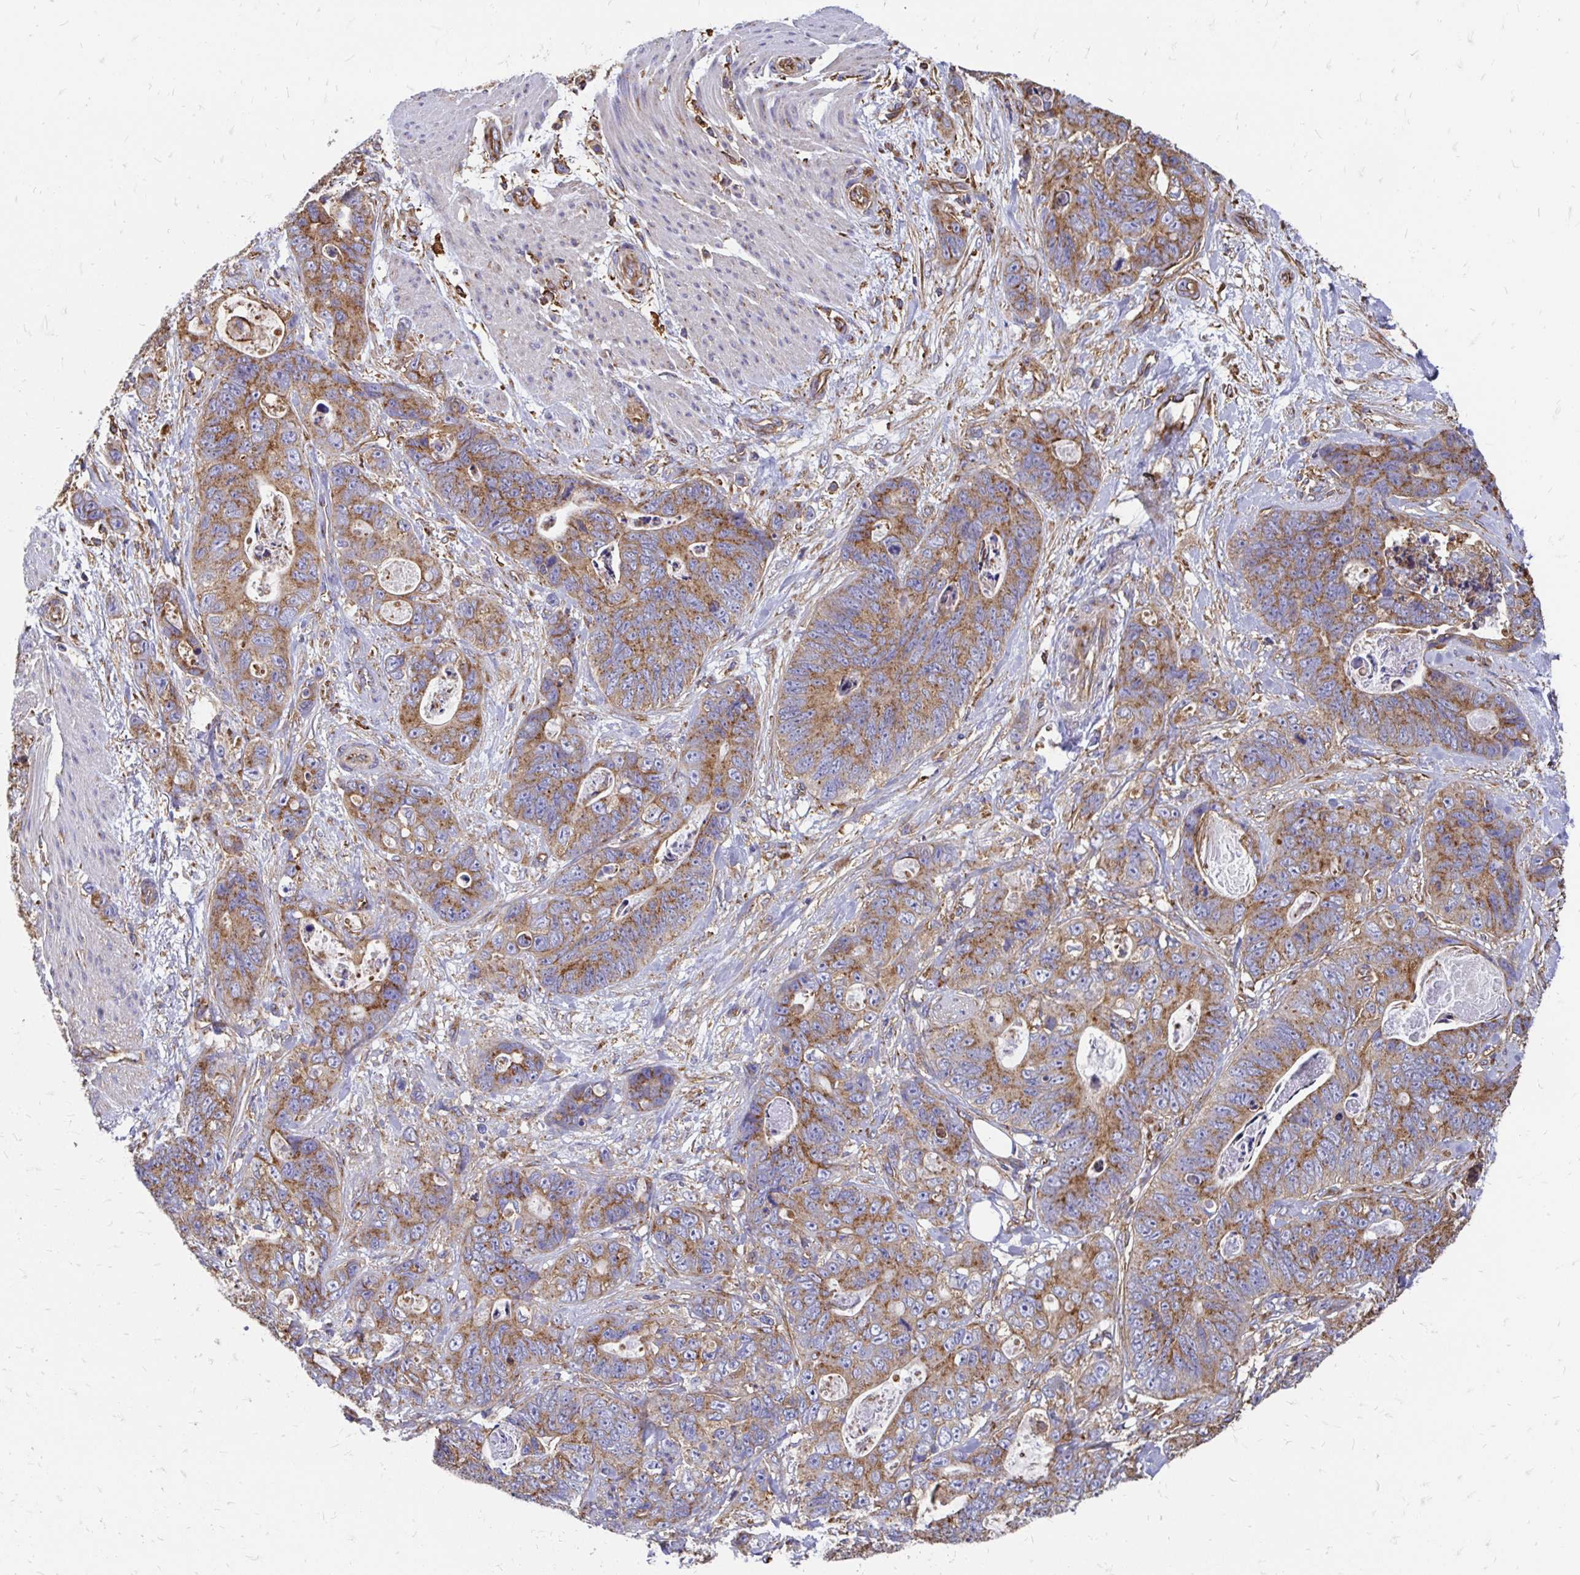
{"staining": {"intensity": "moderate", "quantity": ">75%", "location": "cytoplasmic/membranous"}, "tissue": "stomach cancer", "cell_type": "Tumor cells", "image_type": "cancer", "snomed": [{"axis": "morphology", "description": "Normal tissue, NOS"}, {"axis": "morphology", "description": "Adenocarcinoma, NOS"}, {"axis": "topography", "description": "Stomach"}], "caption": "Stomach cancer (adenocarcinoma) tissue demonstrates moderate cytoplasmic/membranous expression in approximately >75% of tumor cells", "gene": "CLTC", "patient": {"sex": "female", "age": 89}}